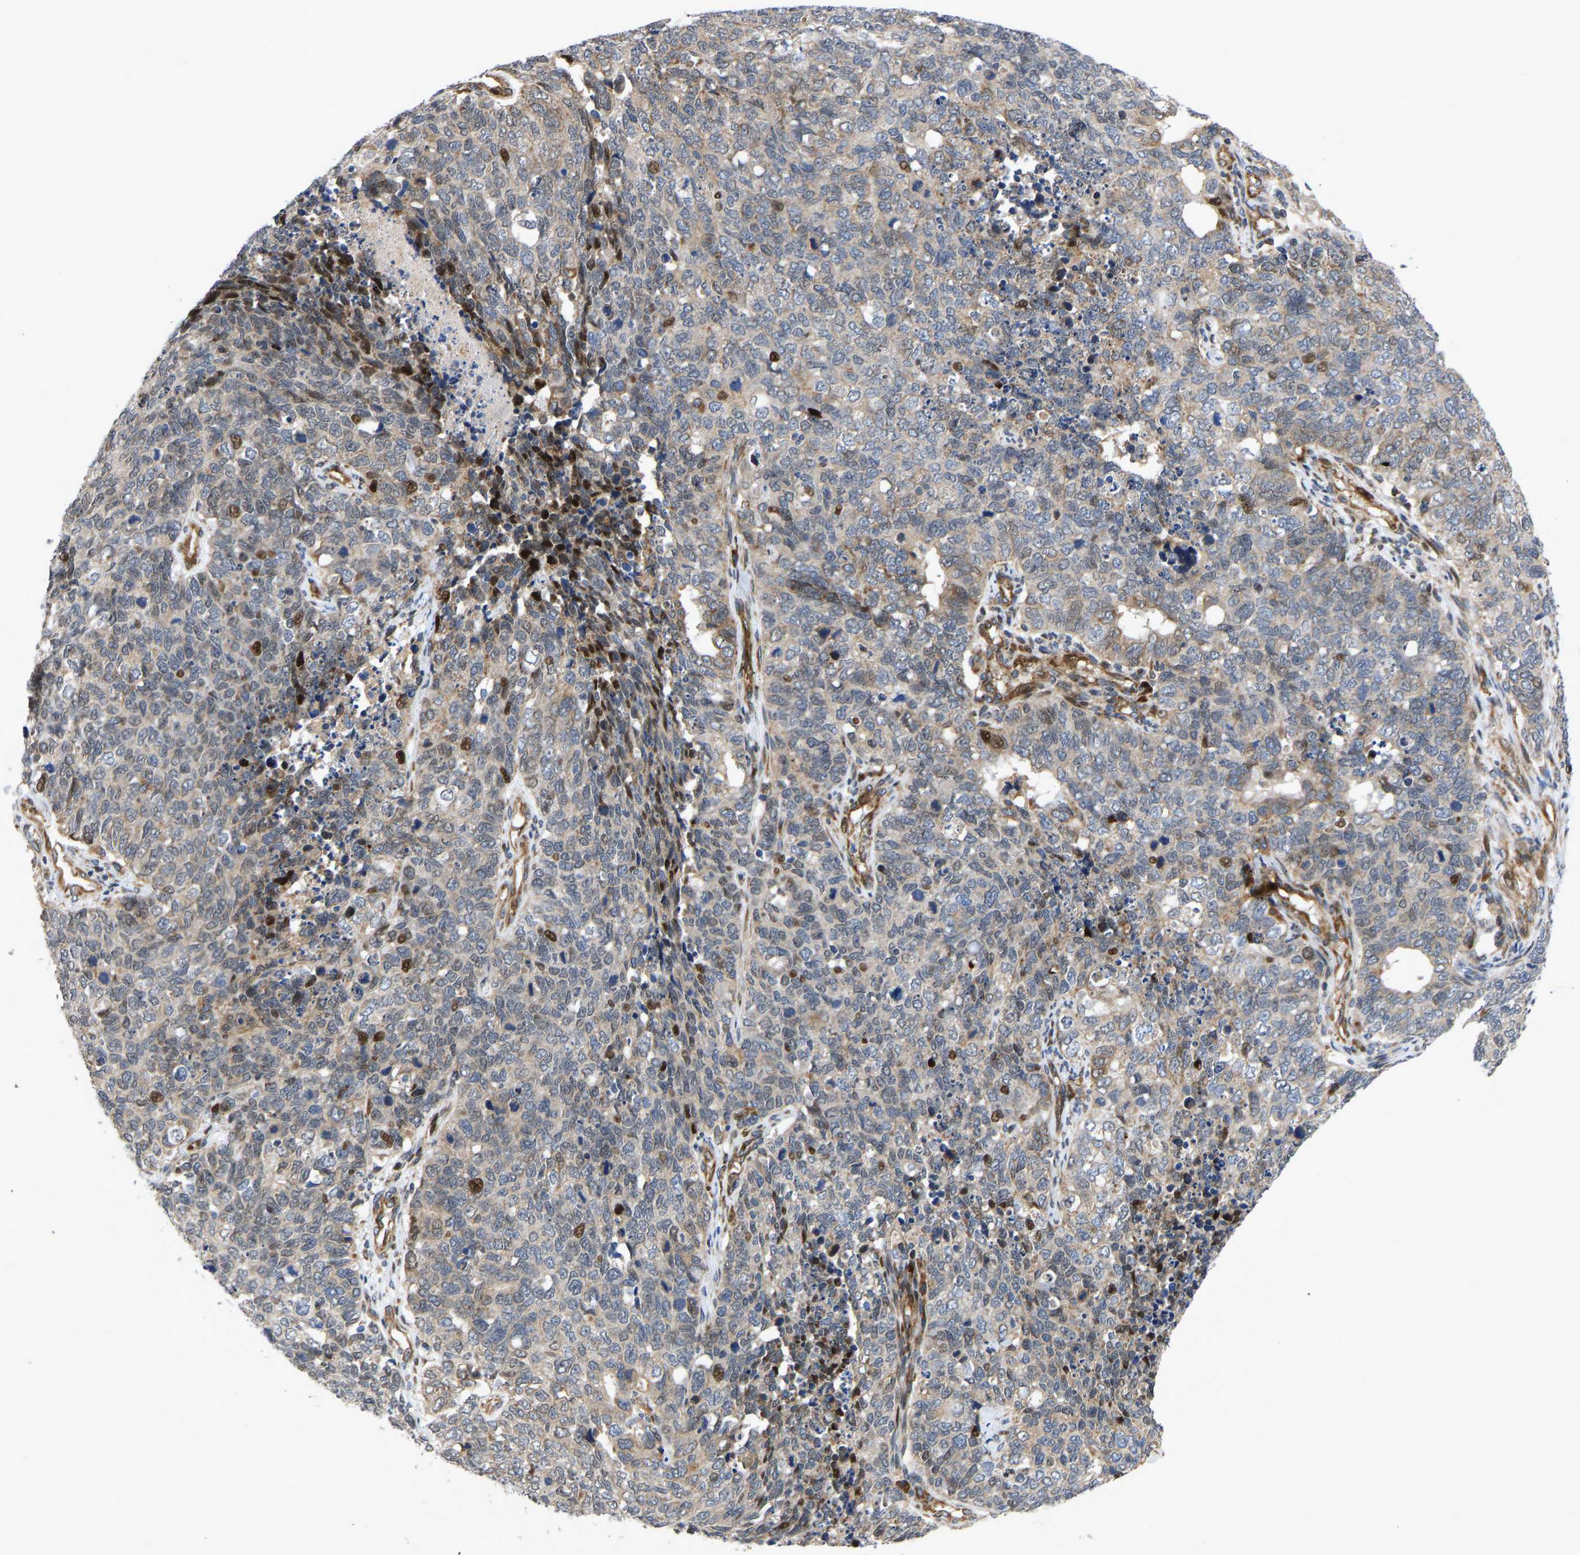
{"staining": {"intensity": "weak", "quantity": ">75%", "location": "cytoplasmic/membranous"}, "tissue": "cervical cancer", "cell_type": "Tumor cells", "image_type": "cancer", "snomed": [{"axis": "morphology", "description": "Squamous cell carcinoma, NOS"}, {"axis": "topography", "description": "Cervix"}], "caption": "Cervical cancer (squamous cell carcinoma) stained with DAB (3,3'-diaminobenzidine) IHC exhibits low levels of weak cytoplasmic/membranous staining in about >75% of tumor cells. Ihc stains the protein in brown and the nuclei are stained blue.", "gene": "TMEM38B", "patient": {"sex": "female", "age": 63}}